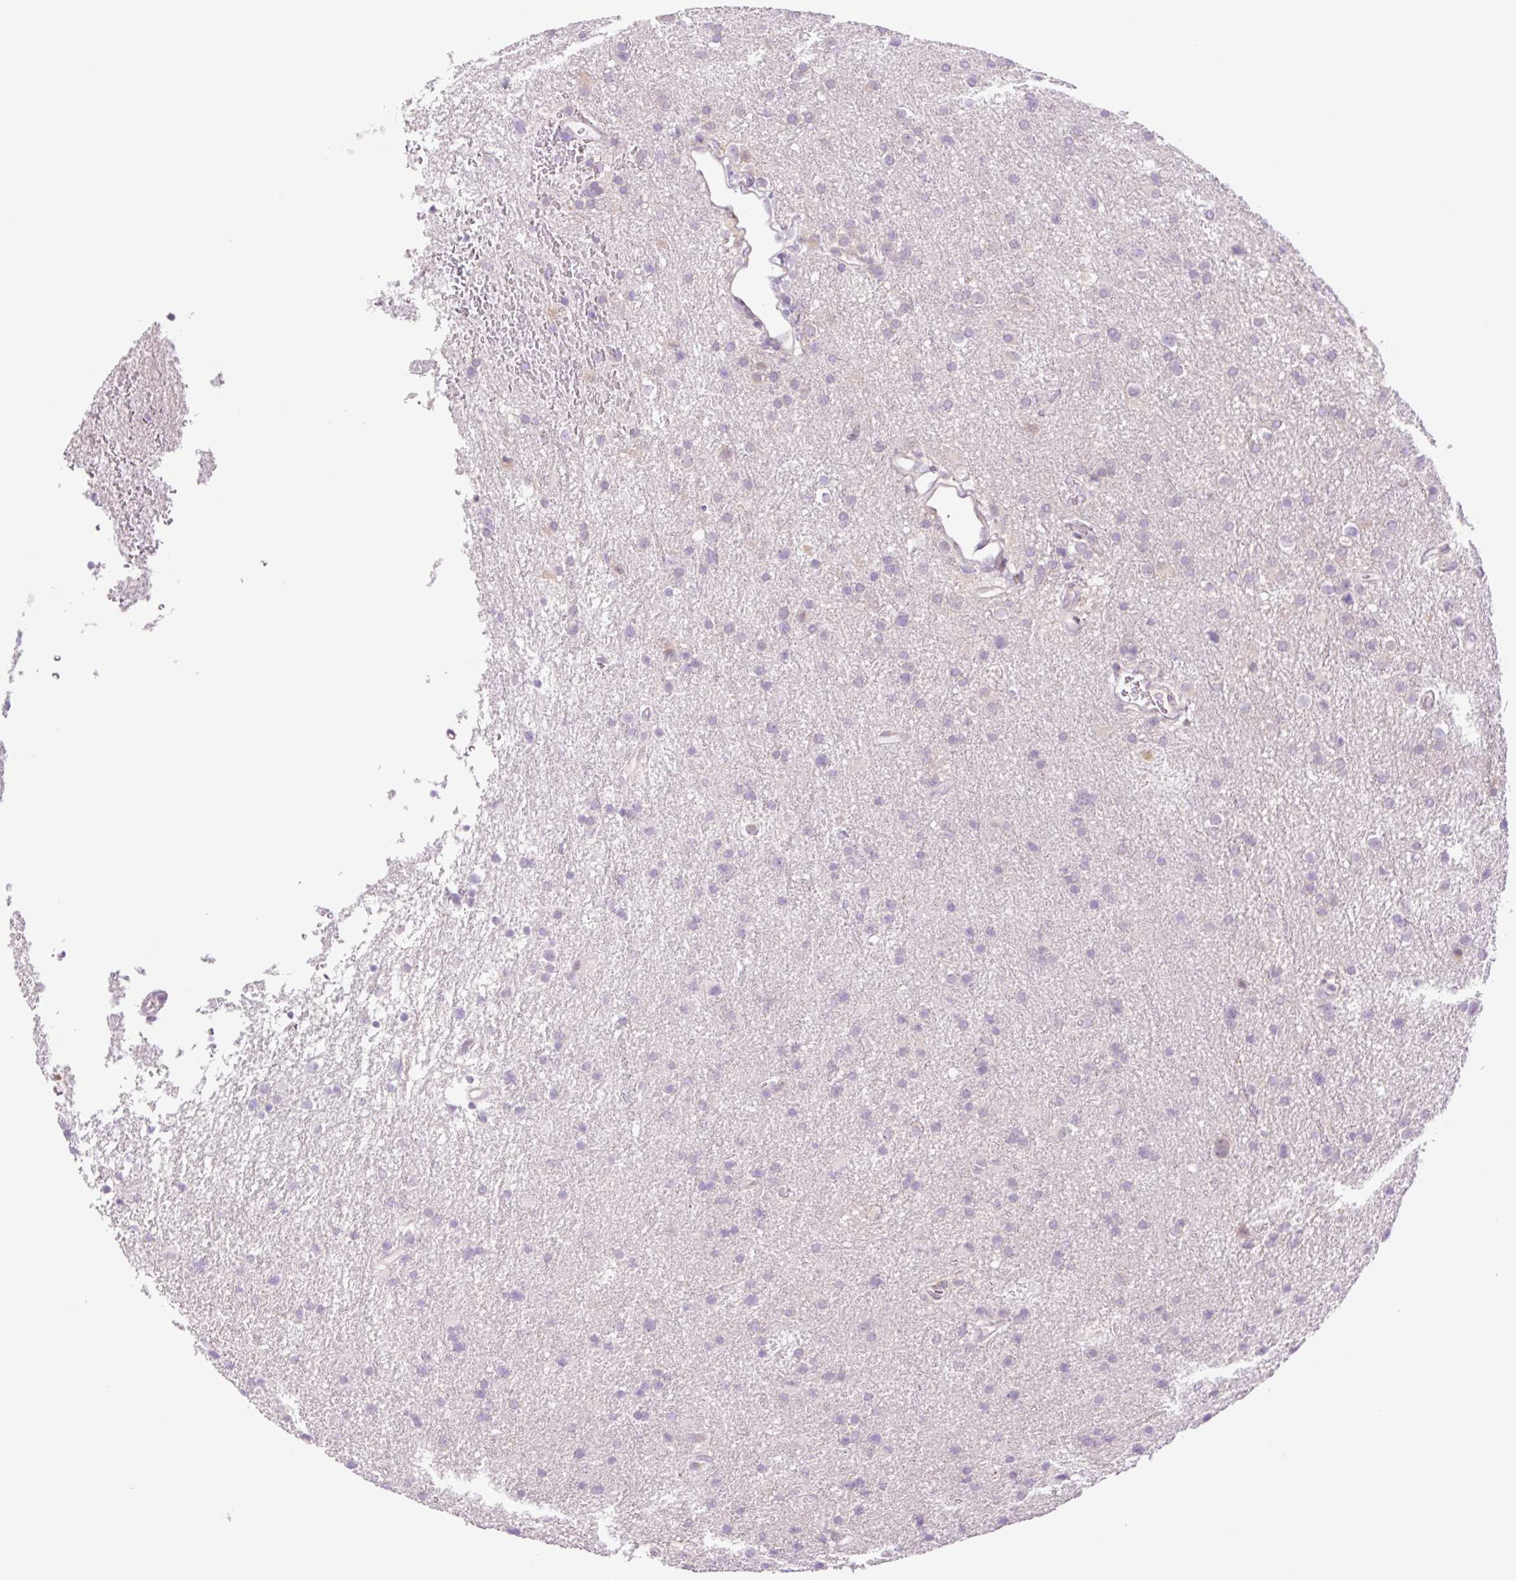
{"staining": {"intensity": "negative", "quantity": "none", "location": "none"}, "tissue": "glioma", "cell_type": "Tumor cells", "image_type": "cancer", "snomed": [{"axis": "morphology", "description": "Glioma, malignant, Low grade"}, {"axis": "topography", "description": "Brain"}], "caption": "Human glioma stained for a protein using IHC demonstrates no expression in tumor cells.", "gene": "COL5A1", "patient": {"sex": "female", "age": 32}}